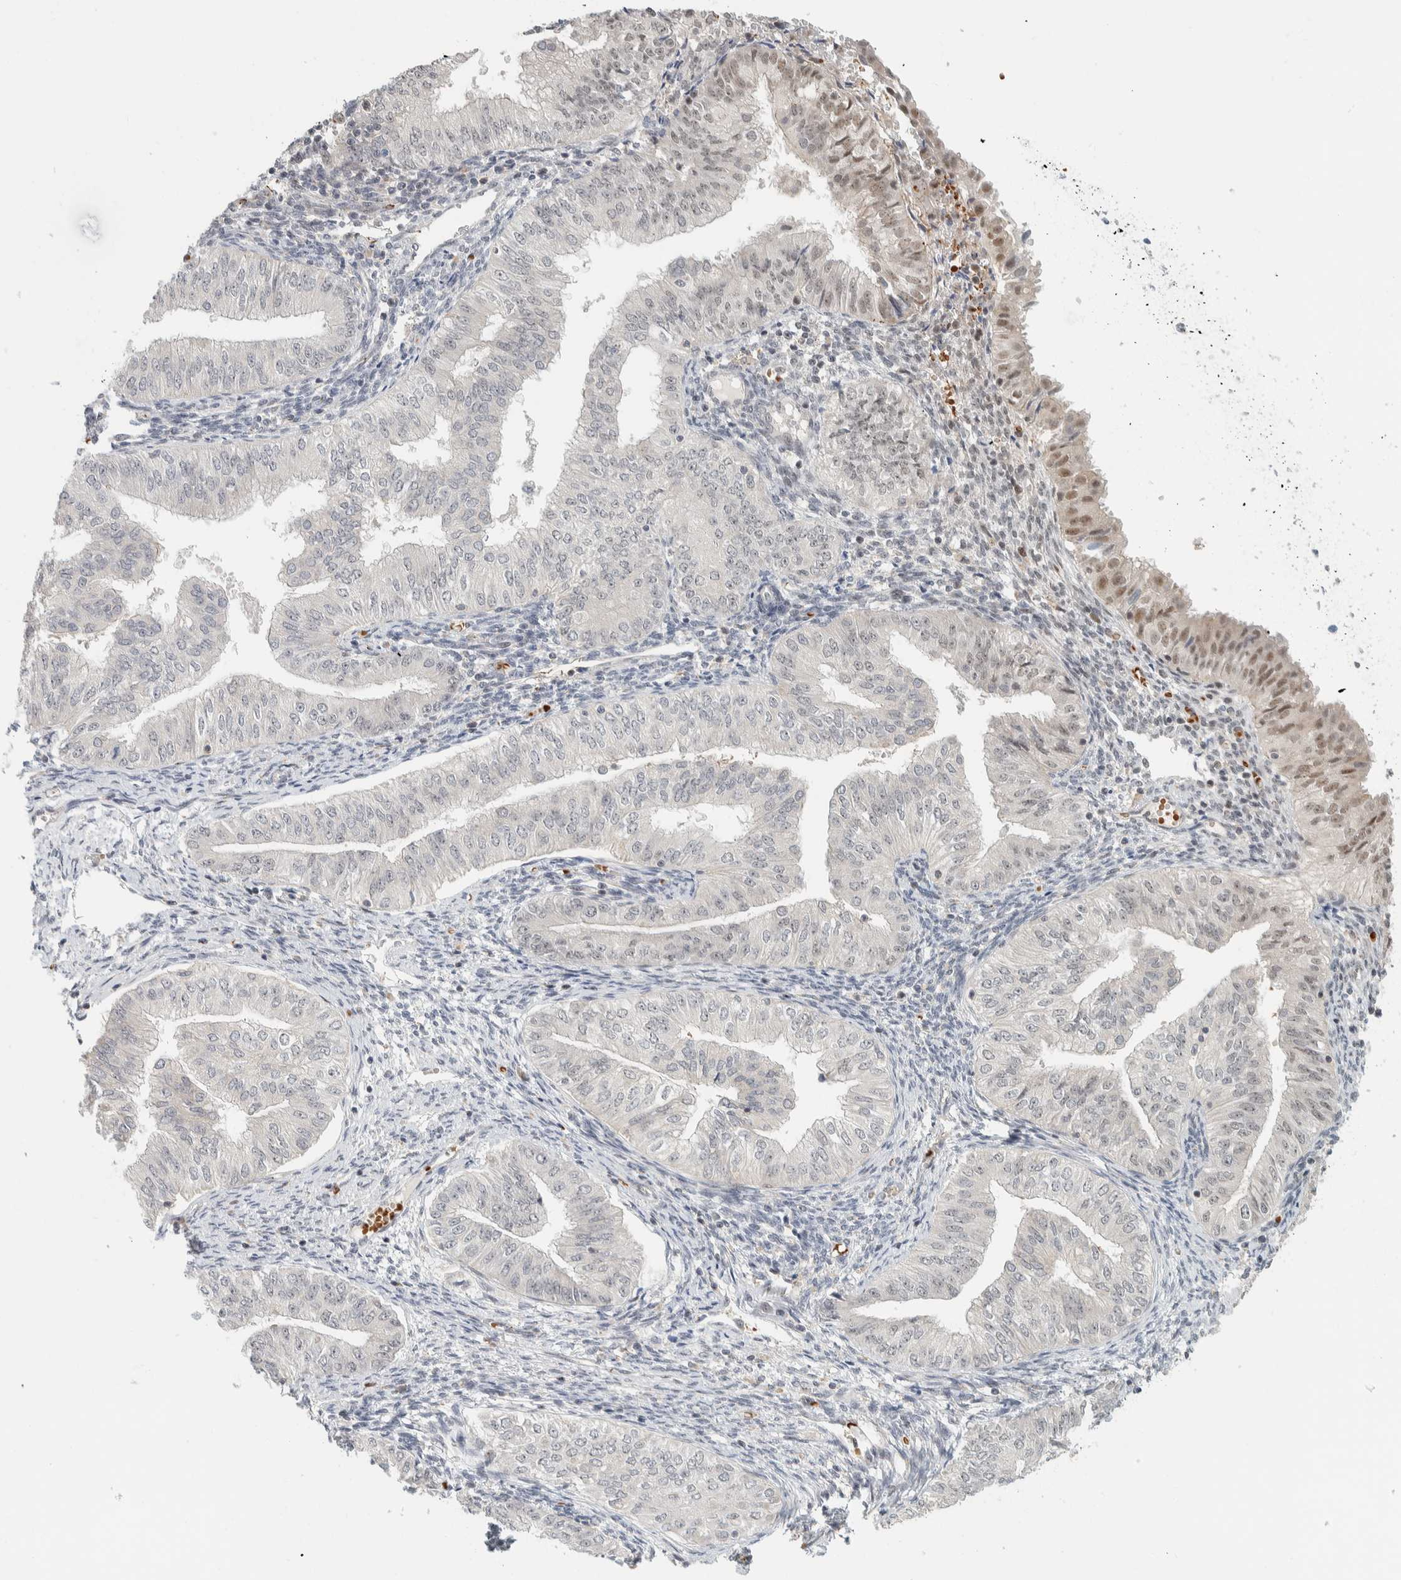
{"staining": {"intensity": "moderate", "quantity": "<25%", "location": "nuclear"}, "tissue": "endometrial cancer", "cell_type": "Tumor cells", "image_type": "cancer", "snomed": [{"axis": "morphology", "description": "Normal tissue, NOS"}, {"axis": "morphology", "description": "Adenocarcinoma, NOS"}, {"axis": "topography", "description": "Endometrium"}], "caption": "This is an image of immunohistochemistry (IHC) staining of endometrial adenocarcinoma, which shows moderate positivity in the nuclear of tumor cells.", "gene": "ZBTB2", "patient": {"sex": "female", "age": 53}}